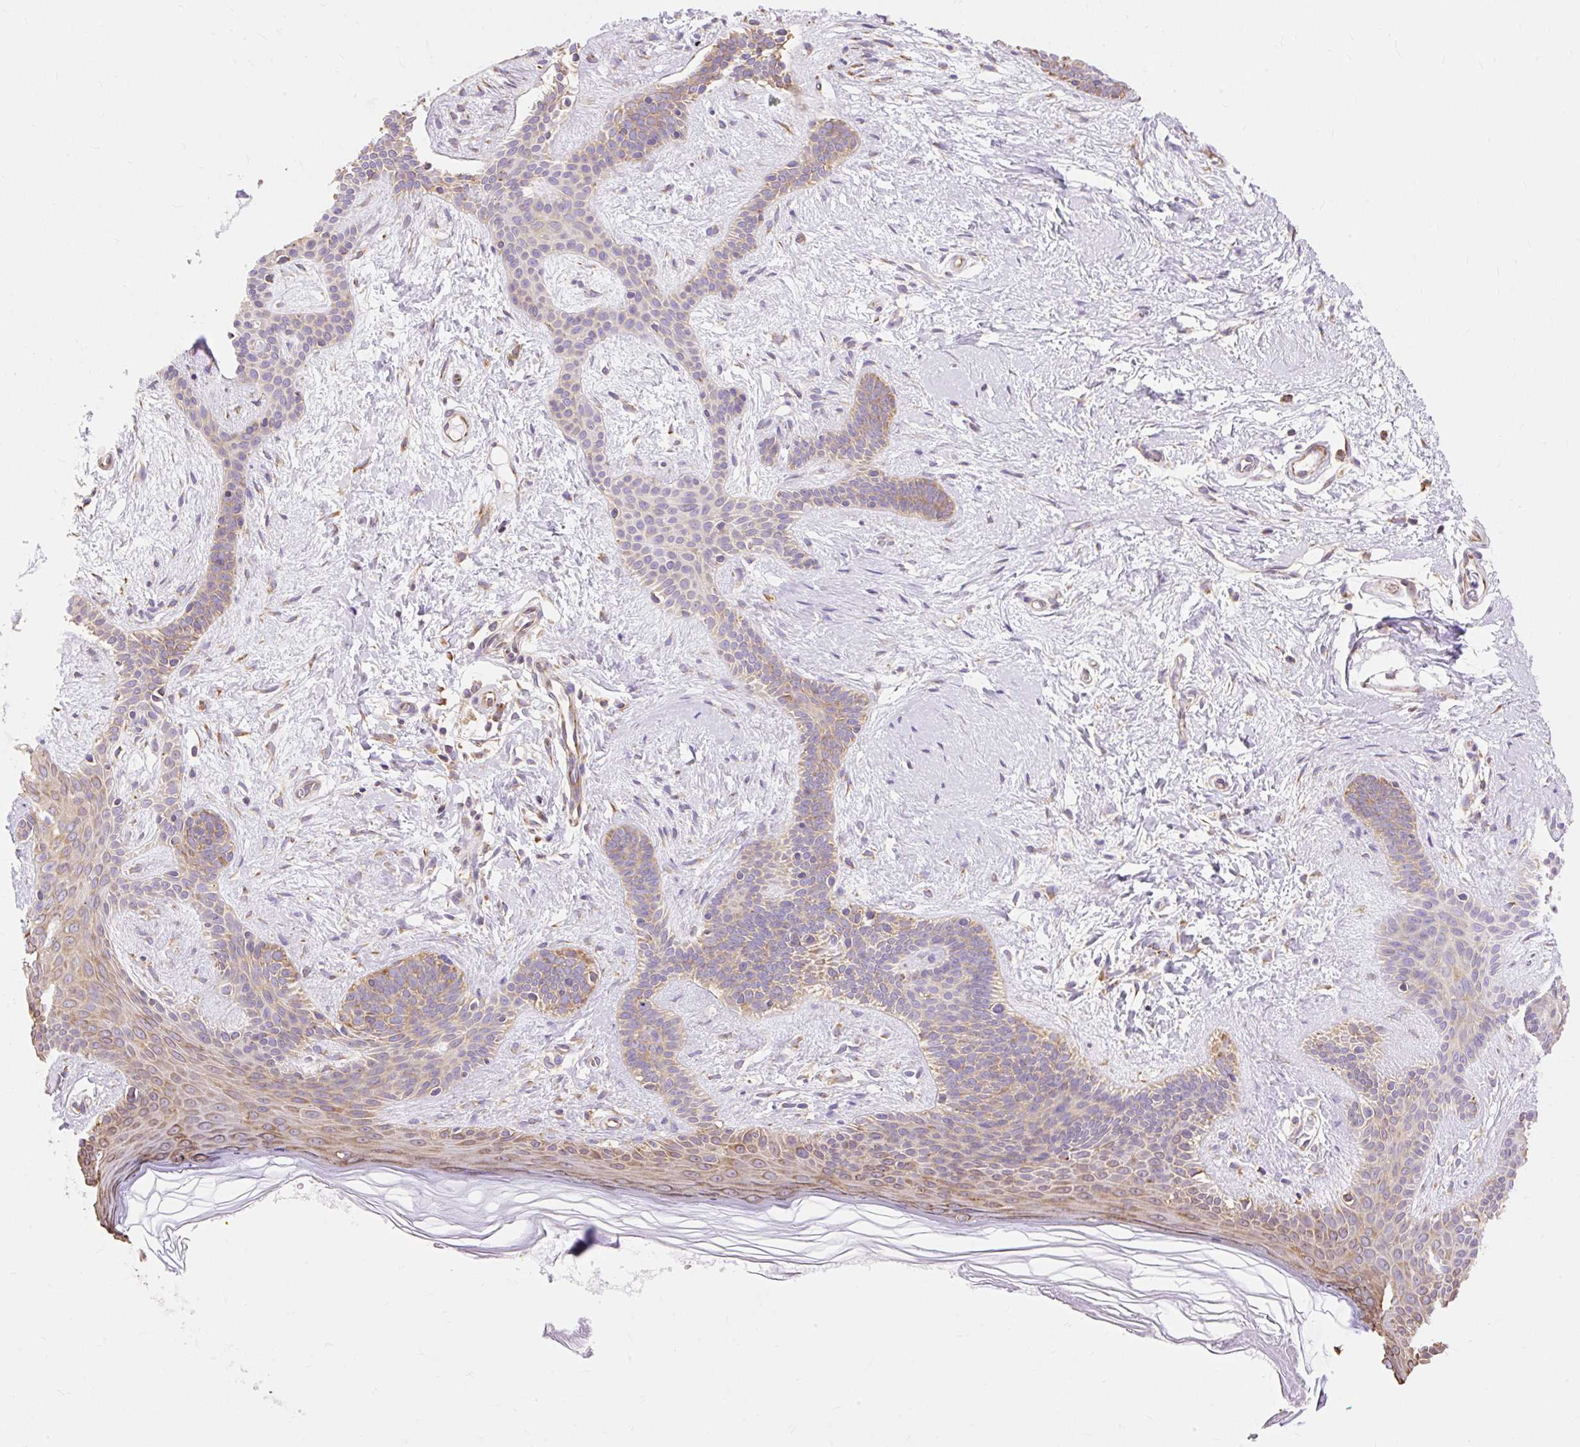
{"staining": {"intensity": "weak", "quantity": "25%-75%", "location": "cytoplasmic/membranous"}, "tissue": "skin cancer", "cell_type": "Tumor cells", "image_type": "cancer", "snomed": [{"axis": "morphology", "description": "Basal cell carcinoma"}, {"axis": "topography", "description": "Skin"}], "caption": "Protein analysis of basal cell carcinoma (skin) tissue reveals weak cytoplasmic/membranous positivity in about 25%-75% of tumor cells. Ihc stains the protein in brown and the nuclei are stained blue.", "gene": "RPS17", "patient": {"sex": "male", "age": 78}}